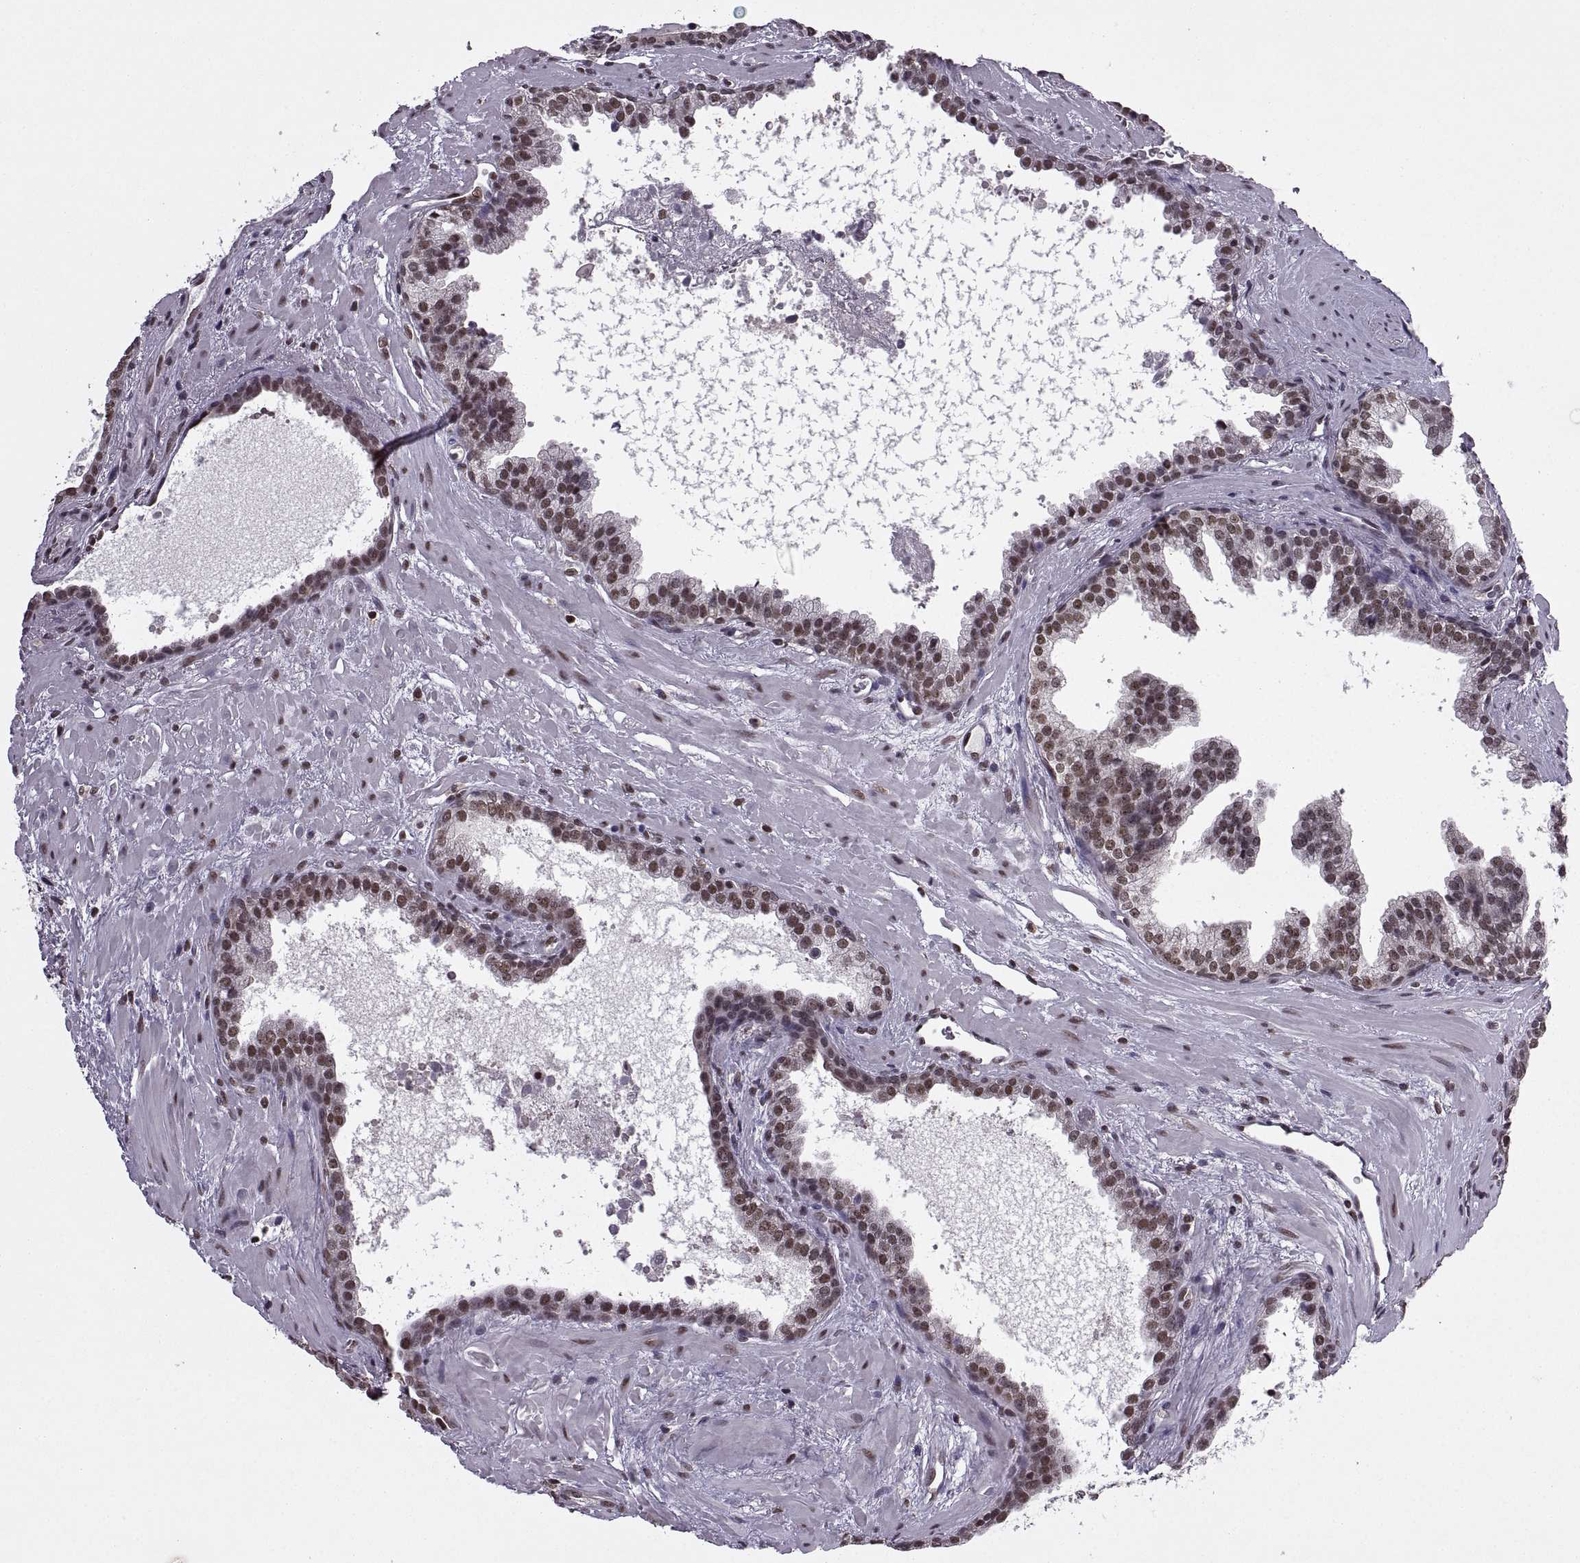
{"staining": {"intensity": "moderate", "quantity": ">75%", "location": "nuclear"}, "tissue": "prostate cancer", "cell_type": "Tumor cells", "image_type": "cancer", "snomed": [{"axis": "morphology", "description": "Adenocarcinoma, NOS"}, {"axis": "topography", "description": "Prostate"}], "caption": "Prostate cancer tissue reveals moderate nuclear staining in approximately >75% of tumor cells", "gene": "INTS3", "patient": {"sex": "male", "age": 66}}